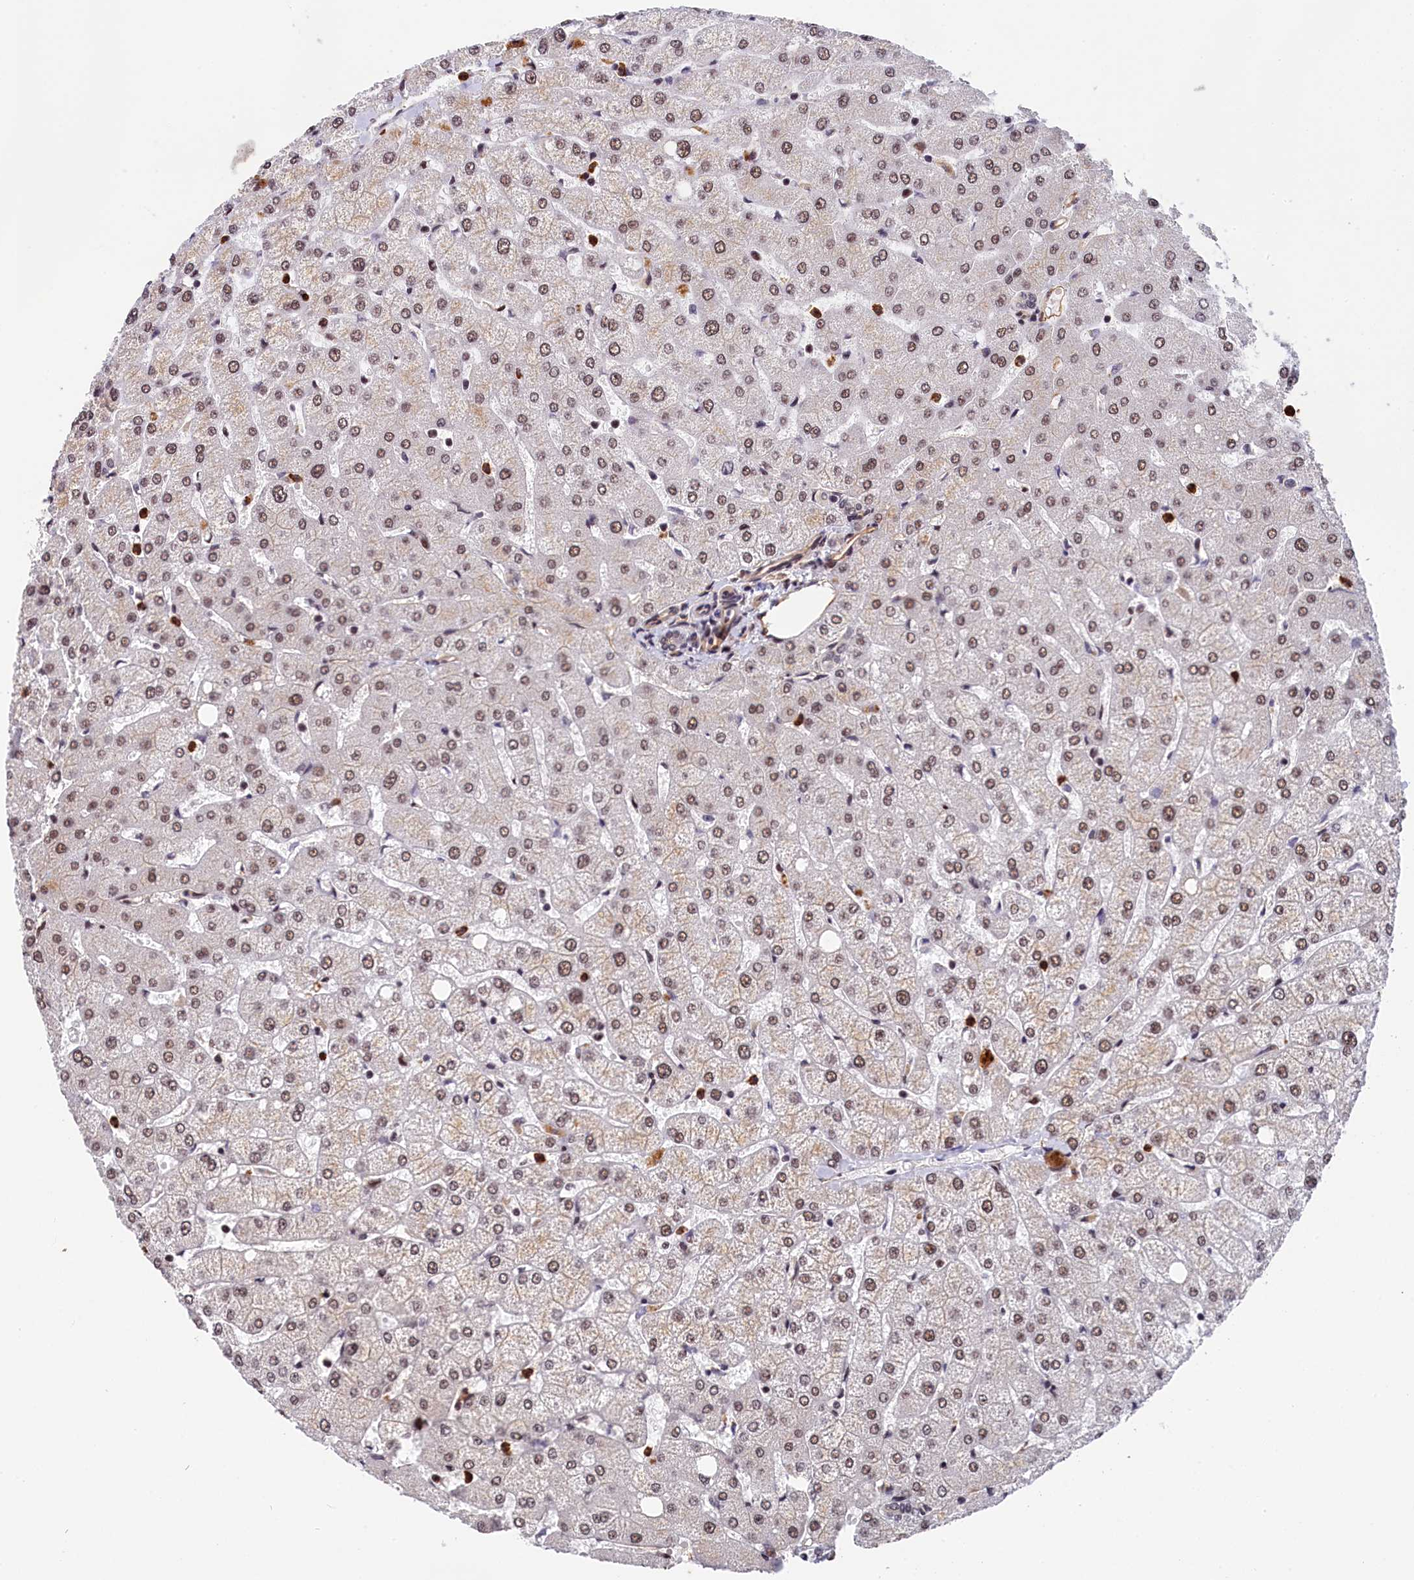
{"staining": {"intensity": "weak", "quantity": ">75%", "location": "nuclear"}, "tissue": "liver", "cell_type": "Cholangiocytes", "image_type": "normal", "snomed": [{"axis": "morphology", "description": "Normal tissue, NOS"}, {"axis": "topography", "description": "Liver"}], "caption": "Protein expression analysis of benign liver shows weak nuclear expression in approximately >75% of cholangiocytes.", "gene": "ADIG", "patient": {"sex": "female", "age": 54}}